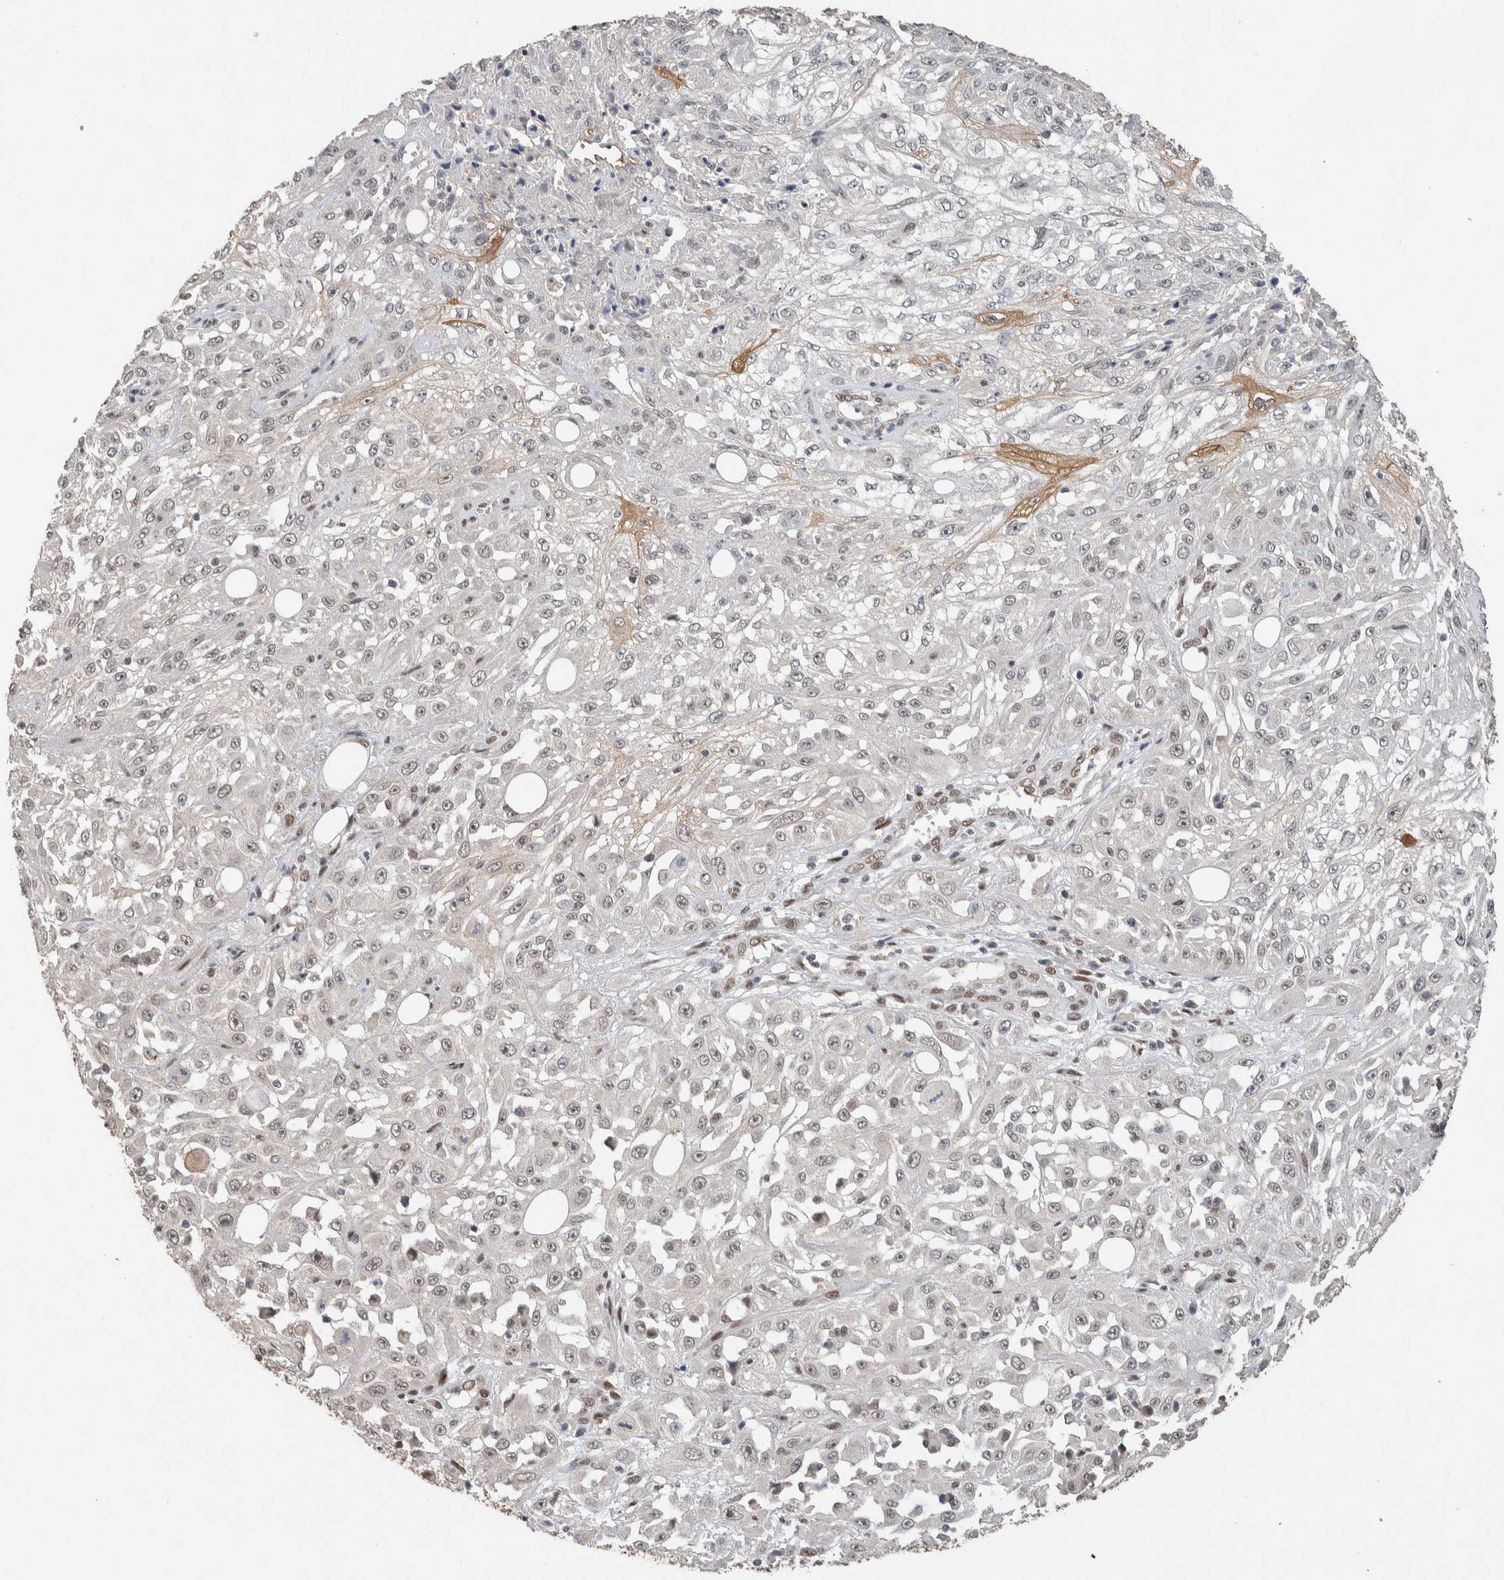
{"staining": {"intensity": "moderate", "quantity": "<25%", "location": "cytoplasmic/membranous"}, "tissue": "skin cancer", "cell_type": "Tumor cells", "image_type": "cancer", "snomed": [{"axis": "morphology", "description": "Squamous cell carcinoma, NOS"}, {"axis": "morphology", "description": "Squamous cell carcinoma, metastatic, NOS"}, {"axis": "topography", "description": "Skin"}, {"axis": "topography", "description": "Lymph node"}], "caption": "High-magnification brightfield microscopy of squamous cell carcinoma (skin) stained with DAB (3,3'-diaminobenzidine) (brown) and counterstained with hematoxylin (blue). tumor cells exhibit moderate cytoplasmic/membranous positivity is seen in approximately<25% of cells. (DAB IHC, brown staining for protein, blue staining for nuclei).", "gene": "CYSRT1", "patient": {"sex": "male", "age": 75}}